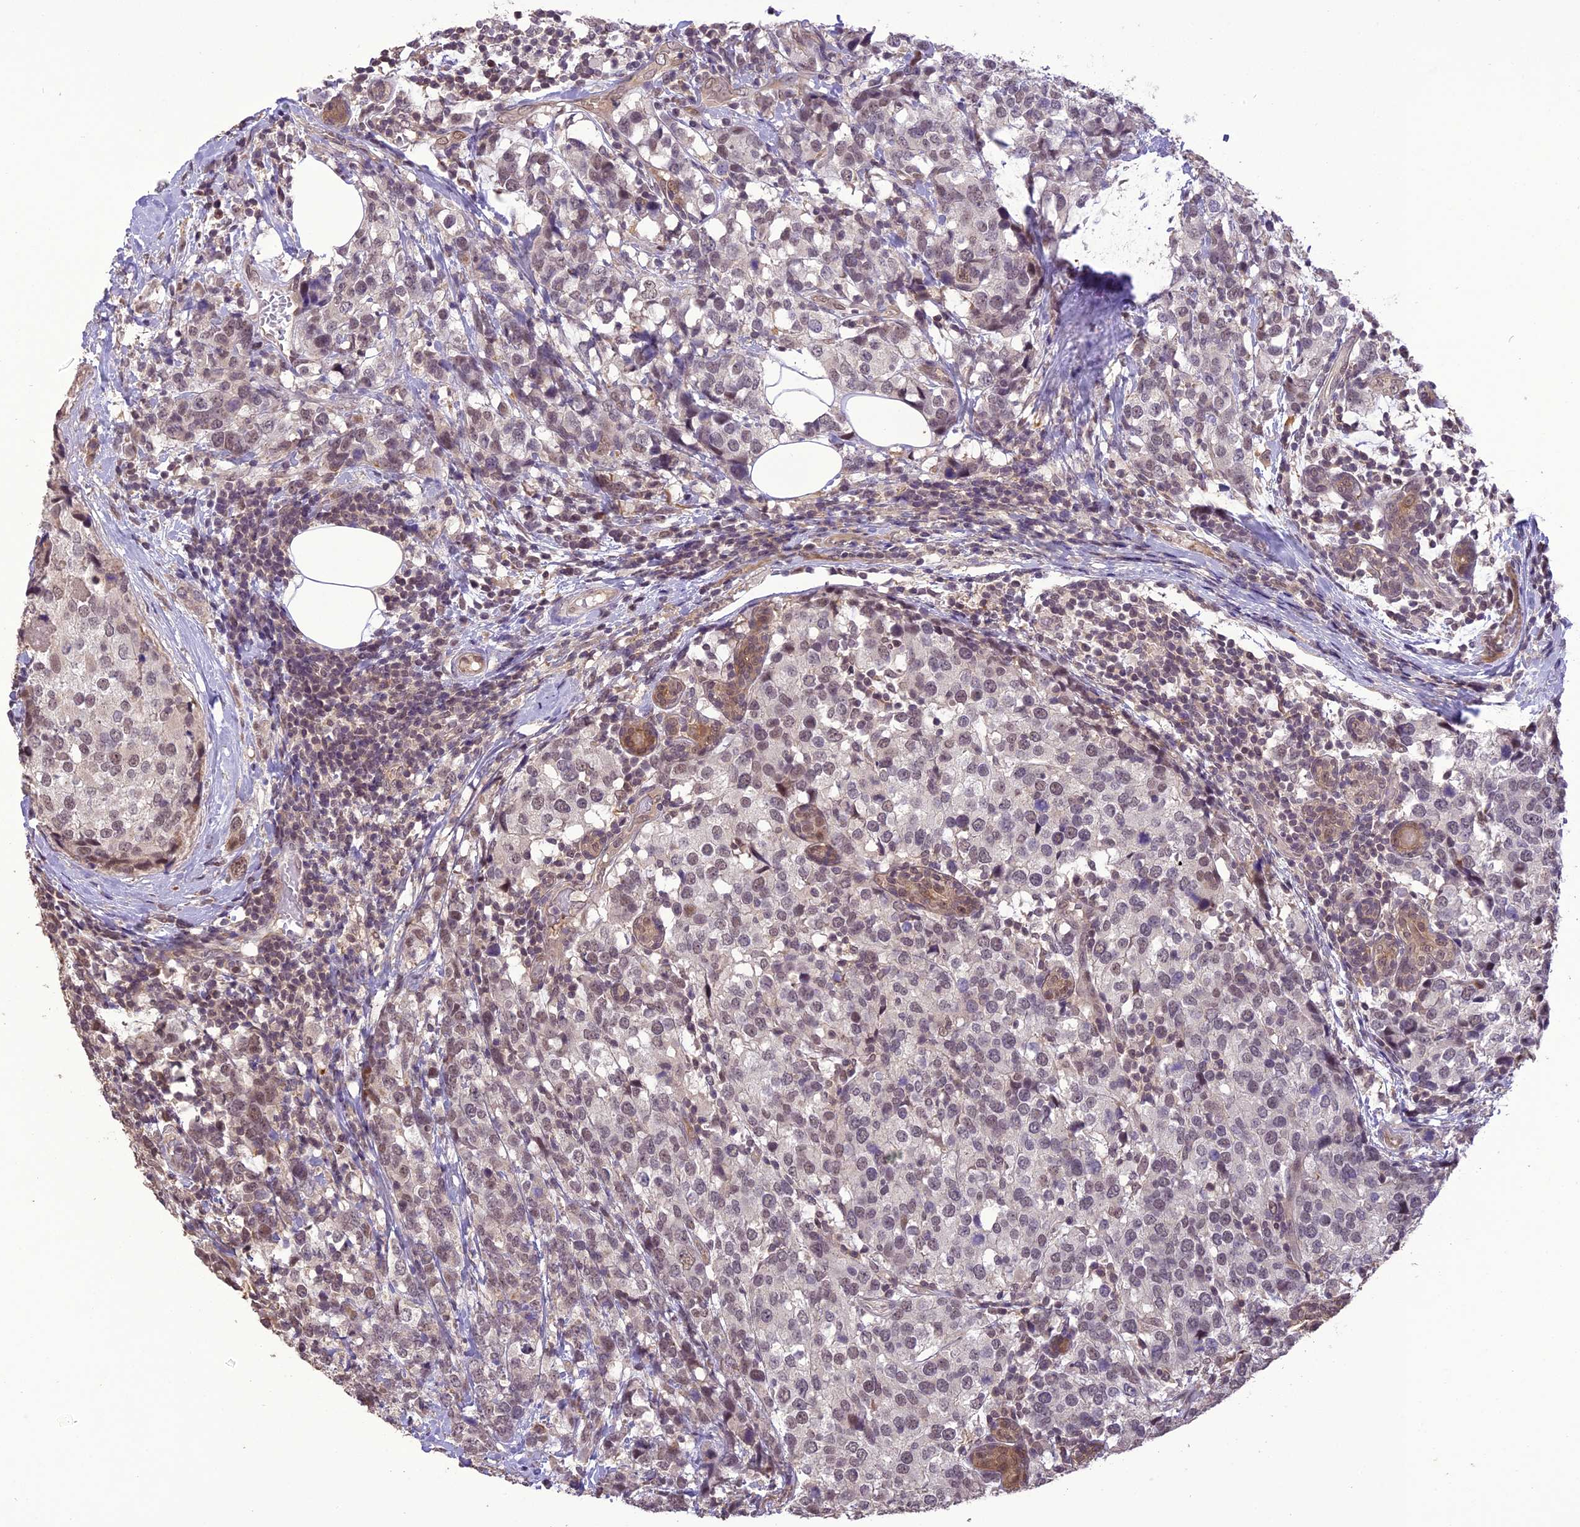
{"staining": {"intensity": "weak", "quantity": "25%-75%", "location": "nuclear"}, "tissue": "breast cancer", "cell_type": "Tumor cells", "image_type": "cancer", "snomed": [{"axis": "morphology", "description": "Lobular carcinoma"}, {"axis": "topography", "description": "Breast"}], "caption": "A photomicrograph of human breast cancer (lobular carcinoma) stained for a protein shows weak nuclear brown staining in tumor cells.", "gene": "TIGD7", "patient": {"sex": "female", "age": 59}}